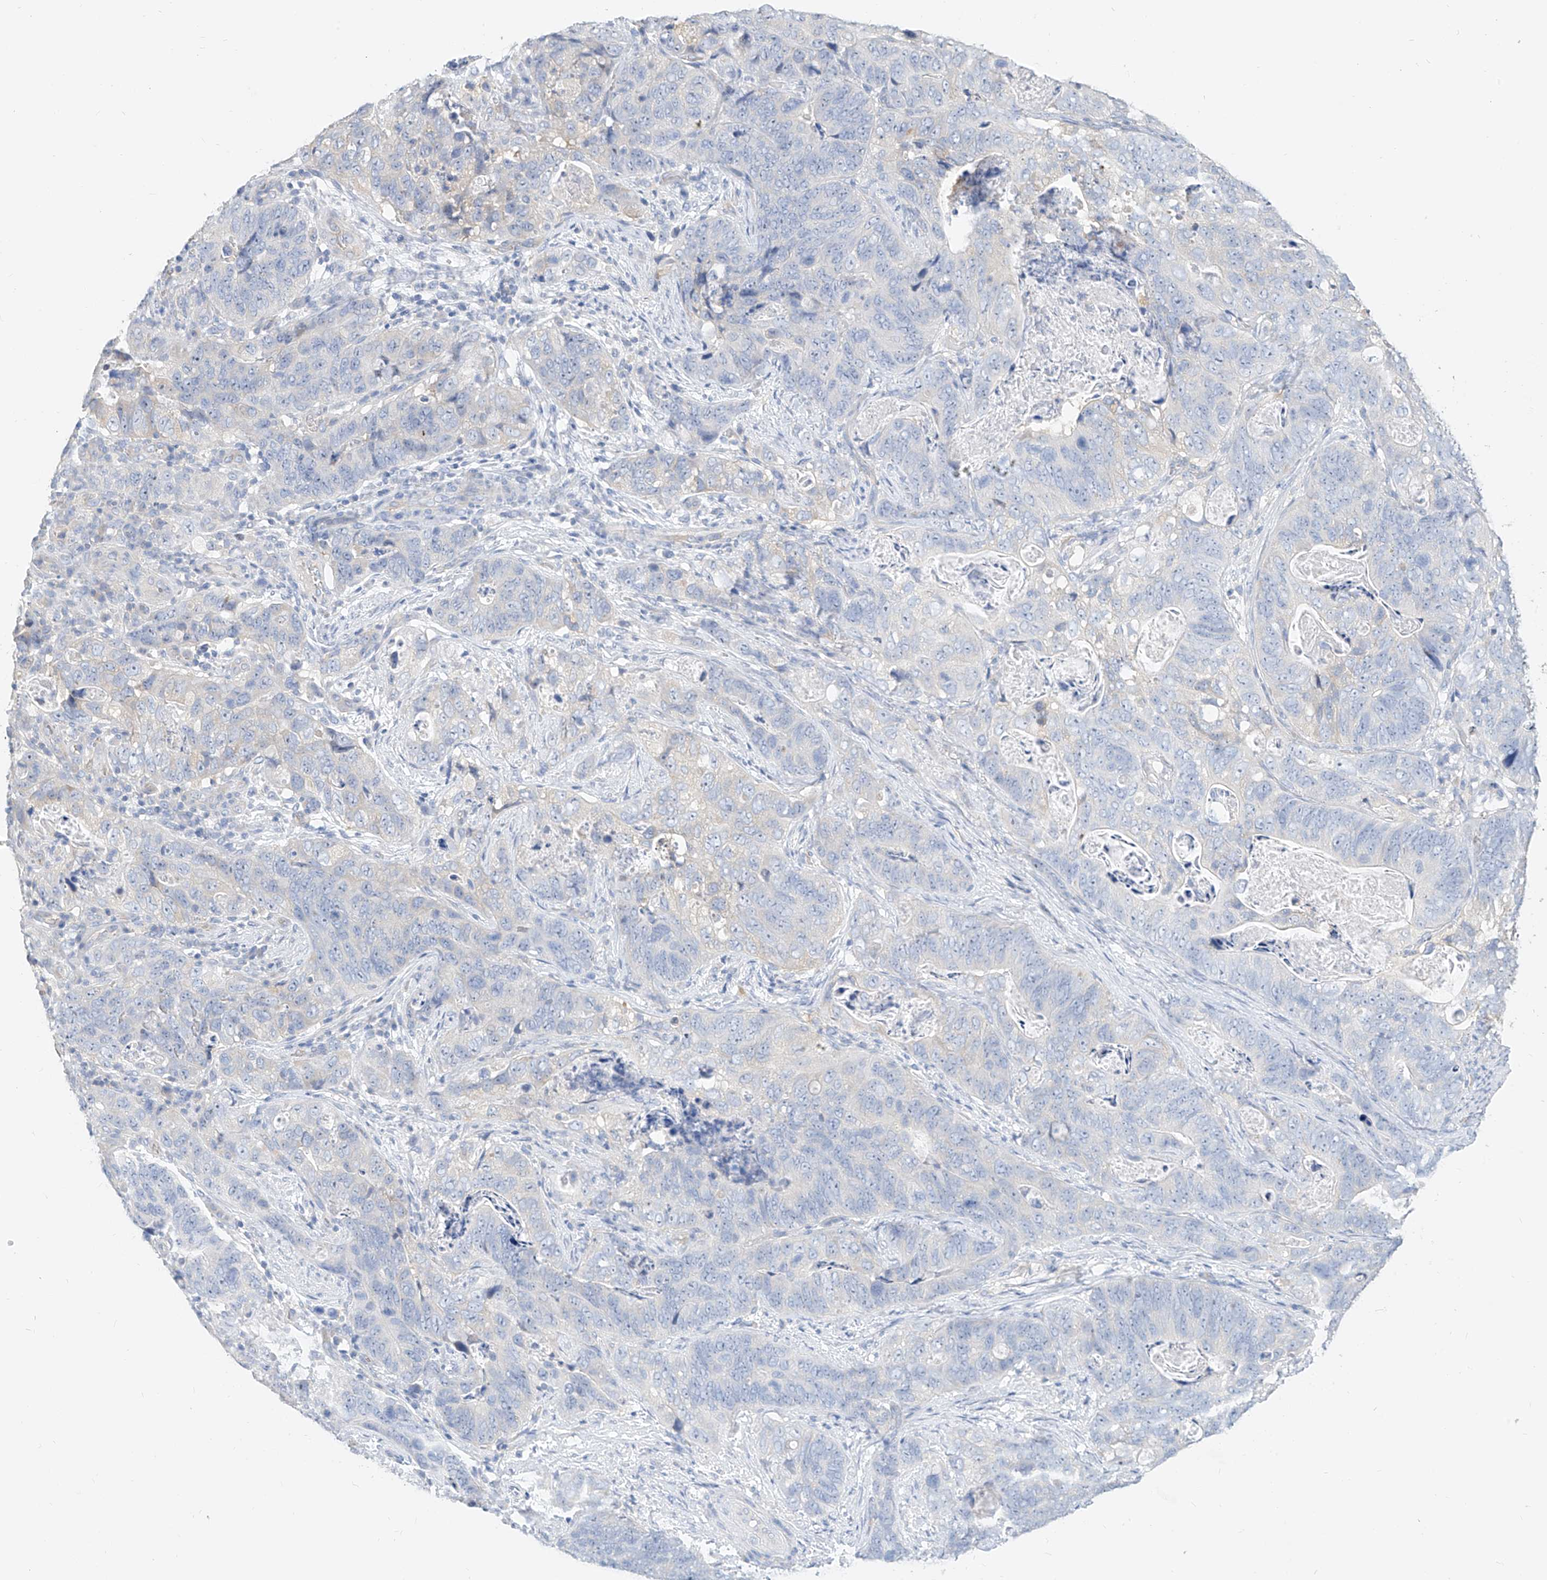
{"staining": {"intensity": "negative", "quantity": "none", "location": "none"}, "tissue": "stomach cancer", "cell_type": "Tumor cells", "image_type": "cancer", "snomed": [{"axis": "morphology", "description": "Normal tissue, NOS"}, {"axis": "morphology", "description": "Adenocarcinoma, NOS"}, {"axis": "topography", "description": "Stomach"}], "caption": "Immunohistochemistry photomicrograph of human stomach cancer (adenocarcinoma) stained for a protein (brown), which demonstrates no expression in tumor cells. Nuclei are stained in blue.", "gene": "ZZEF1", "patient": {"sex": "female", "age": 89}}